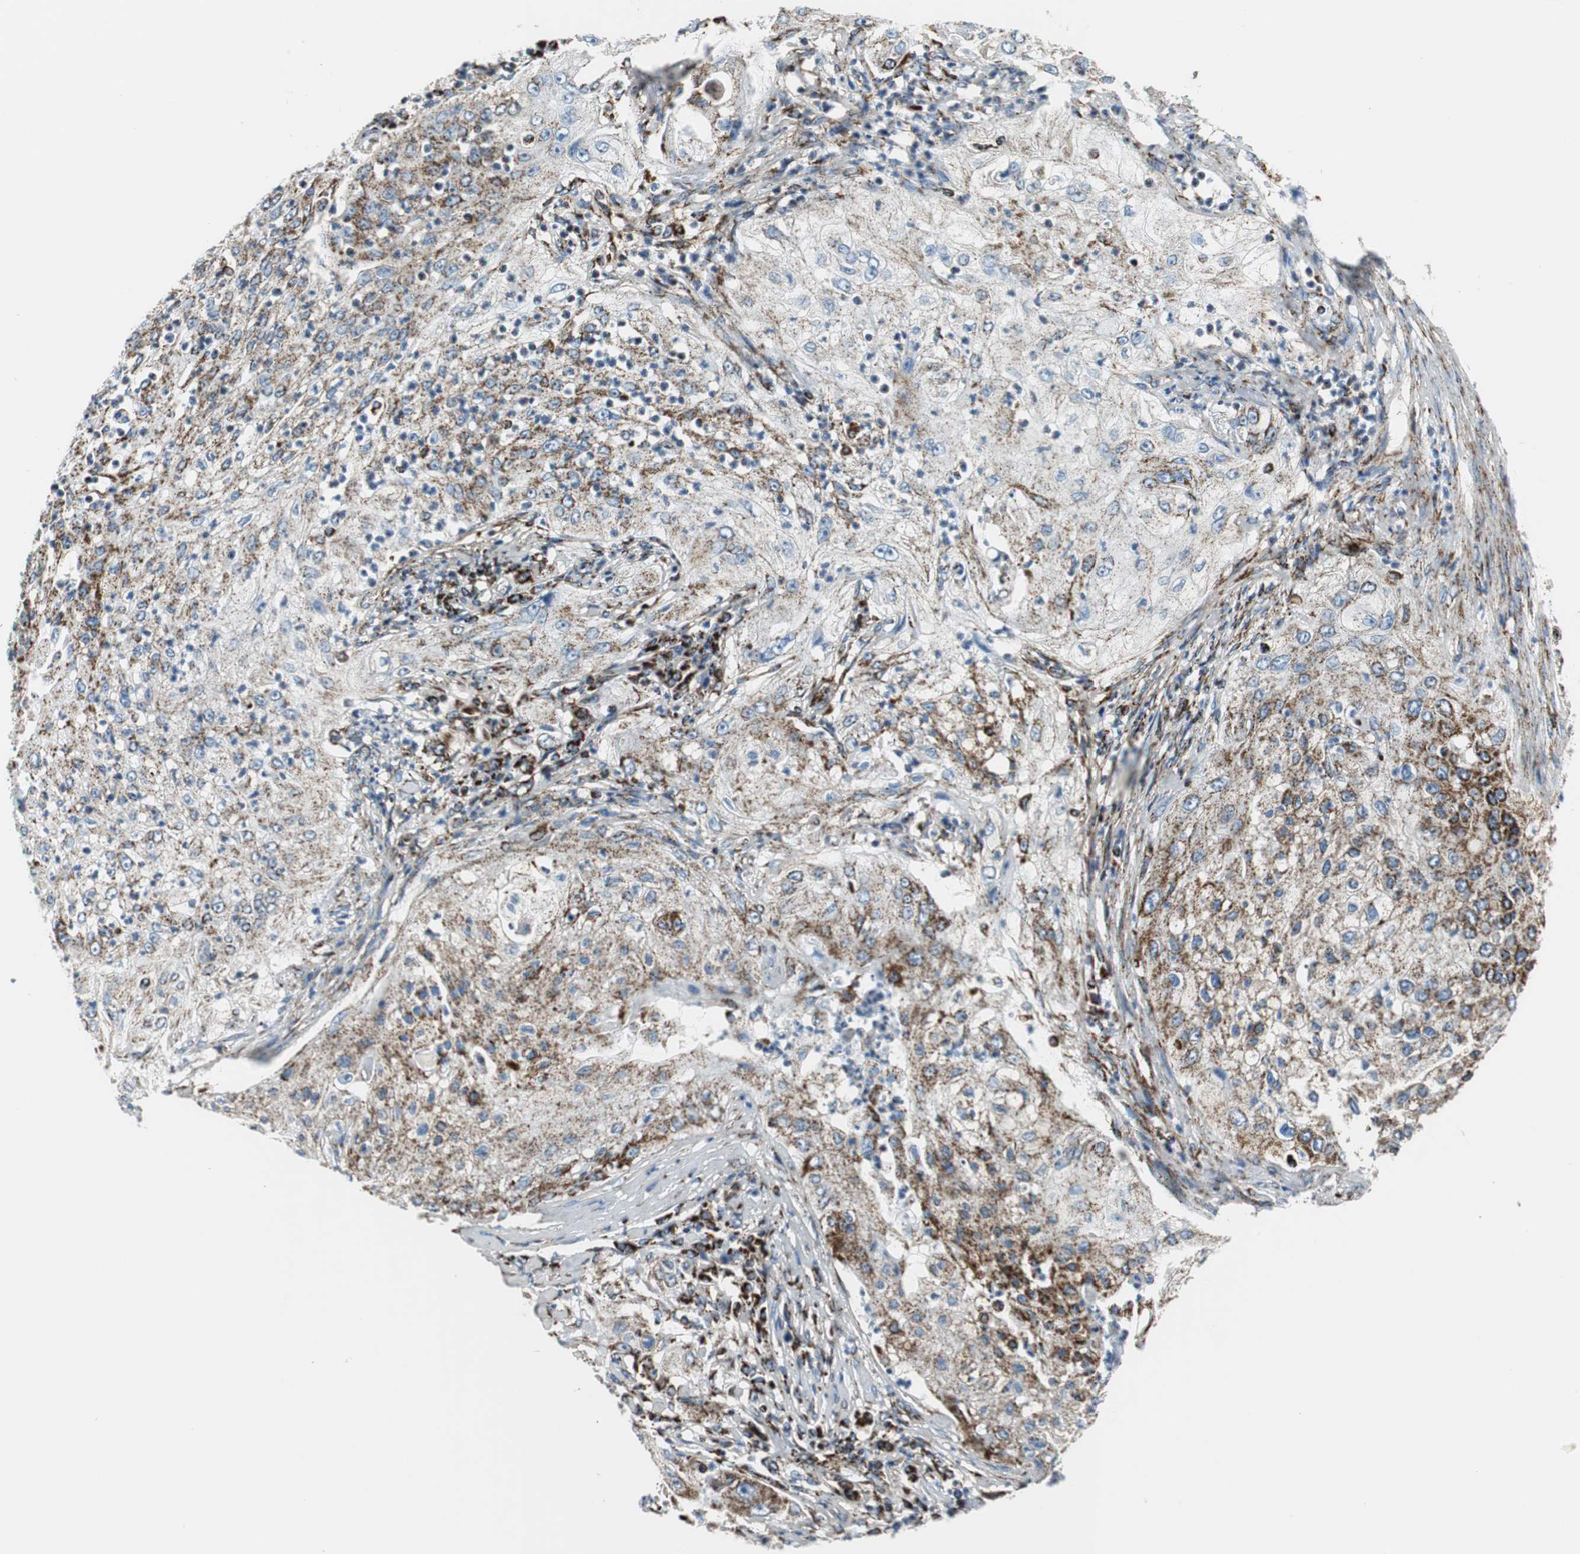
{"staining": {"intensity": "strong", "quantity": "<25%", "location": "cytoplasmic/membranous"}, "tissue": "lung cancer", "cell_type": "Tumor cells", "image_type": "cancer", "snomed": [{"axis": "morphology", "description": "Inflammation, NOS"}, {"axis": "morphology", "description": "Squamous cell carcinoma, NOS"}, {"axis": "topography", "description": "Lymph node"}, {"axis": "topography", "description": "Soft tissue"}, {"axis": "topography", "description": "Lung"}], "caption": "A high-resolution micrograph shows IHC staining of lung cancer (squamous cell carcinoma), which exhibits strong cytoplasmic/membranous expression in about <25% of tumor cells.", "gene": "C1QTNF7", "patient": {"sex": "male", "age": 66}}